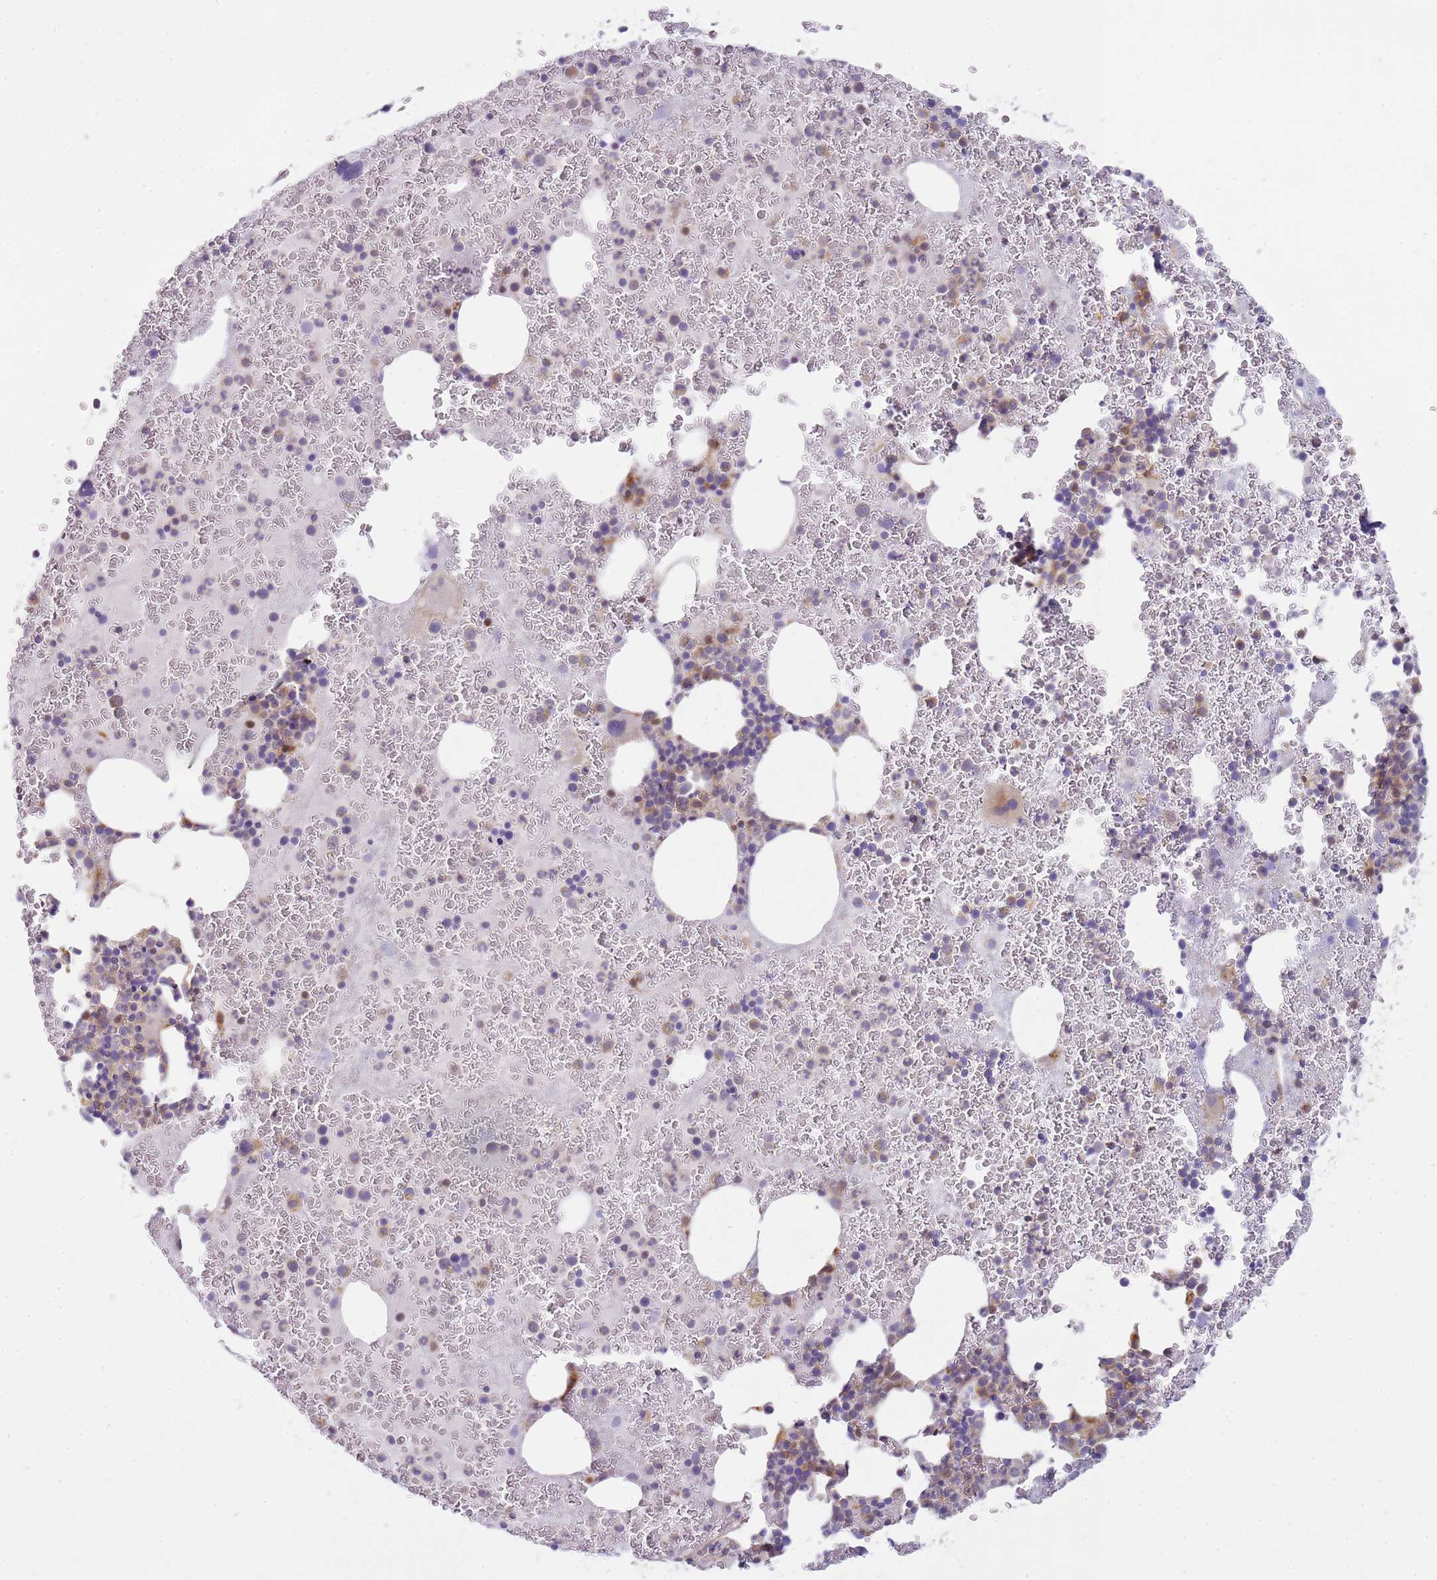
{"staining": {"intensity": "moderate", "quantity": "<25%", "location": "cytoplasmic/membranous"}, "tissue": "bone marrow", "cell_type": "Hematopoietic cells", "image_type": "normal", "snomed": [{"axis": "morphology", "description": "Normal tissue, NOS"}, {"axis": "topography", "description": "Bone marrow"}], "caption": "Immunohistochemical staining of normal human bone marrow exhibits low levels of moderate cytoplasmic/membranous expression in approximately <25% of hematopoietic cells. The protein is shown in brown color, while the nuclei are stained blue.", "gene": "GRAP", "patient": {"sex": "male", "age": 26}}